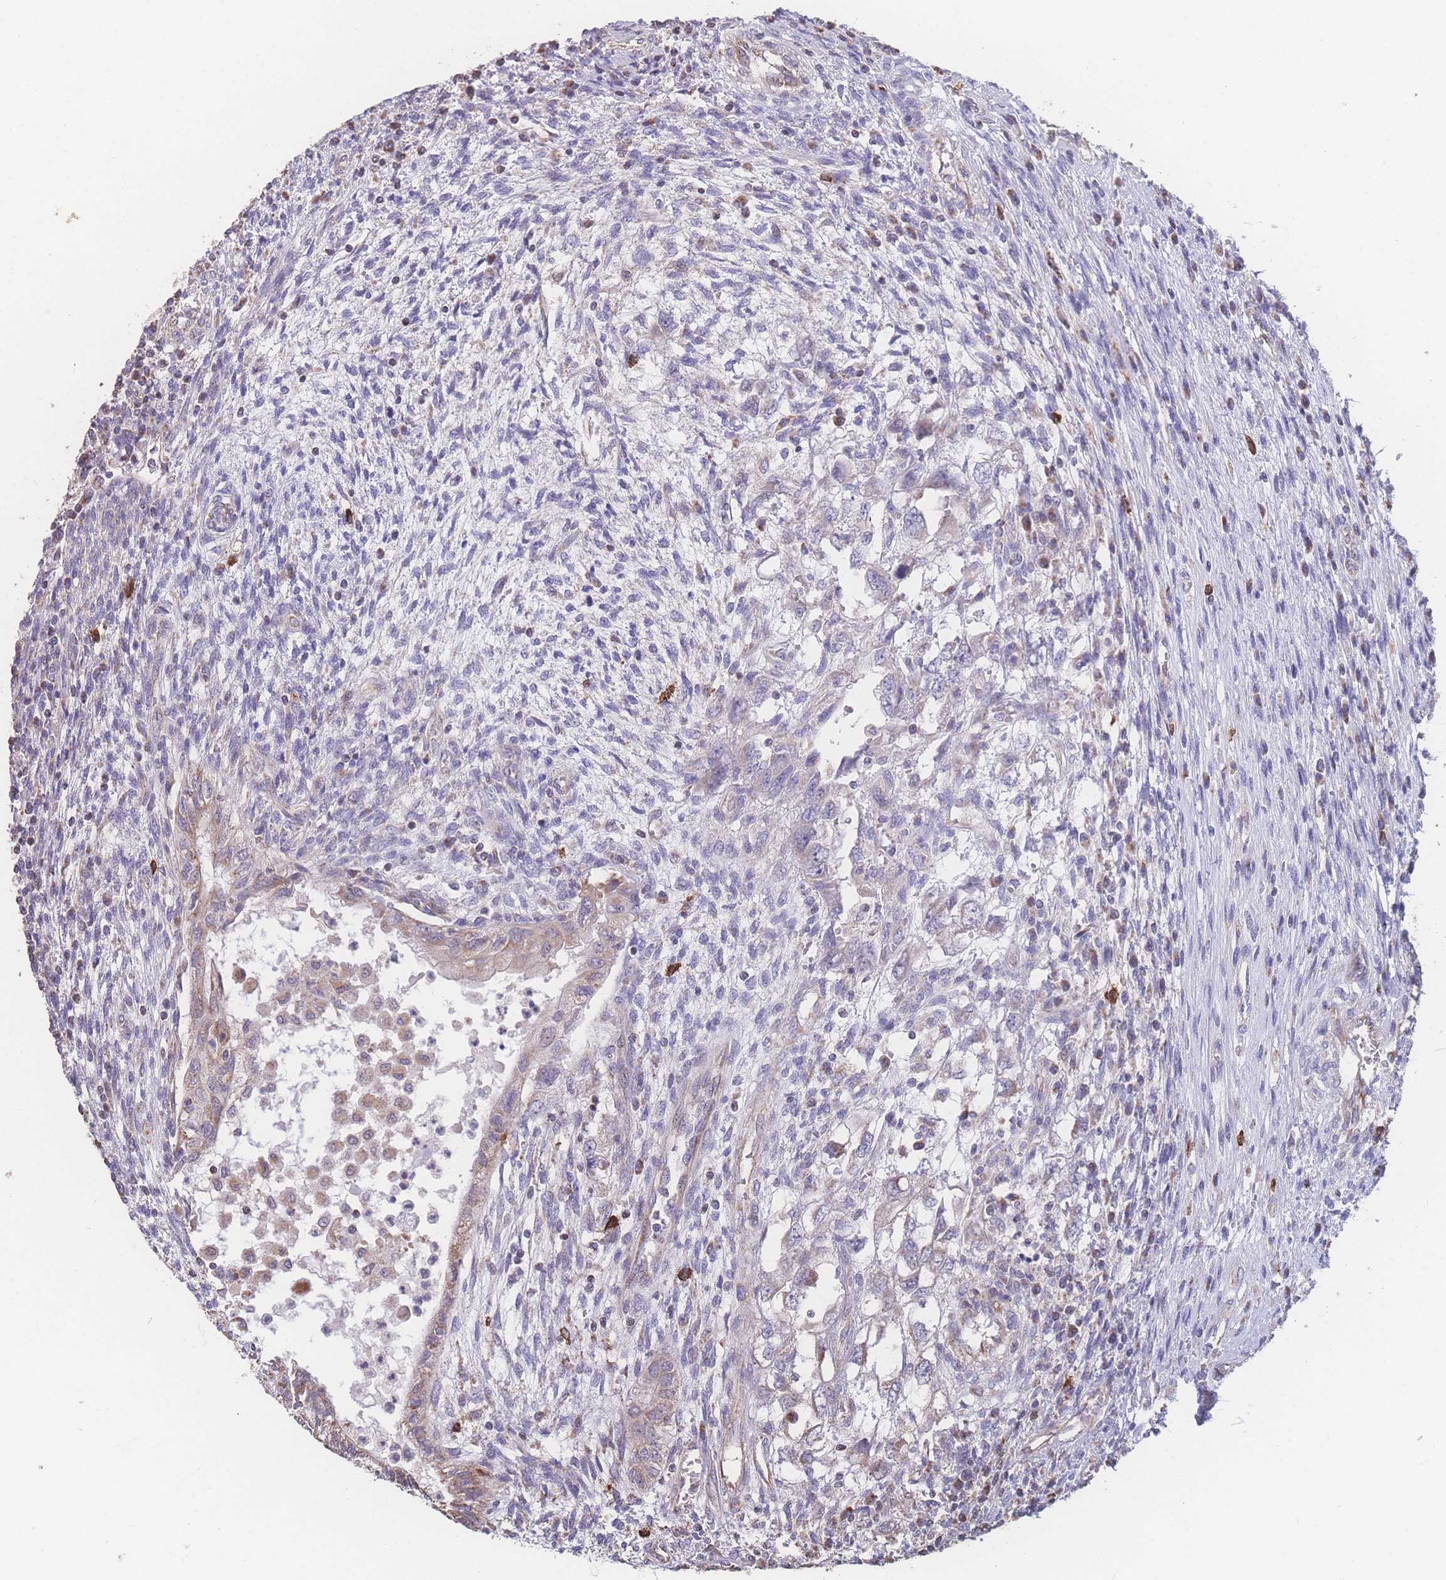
{"staining": {"intensity": "moderate", "quantity": "<25%", "location": "cytoplasmic/membranous"}, "tissue": "testis cancer", "cell_type": "Tumor cells", "image_type": "cancer", "snomed": [{"axis": "morphology", "description": "Carcinoma, Embryonal, NOS"}, {"axis": "topography", "description": "Testis"}], "caption": "Immunohistochemical staining of embryonal carcinoma (testis) reveals low levels of moderate cytoplasmic/membranous protein positivity in about <25% of tumor cells.", "gene": "SGSM3", "patient": {"sex": "male", "age": 26}}